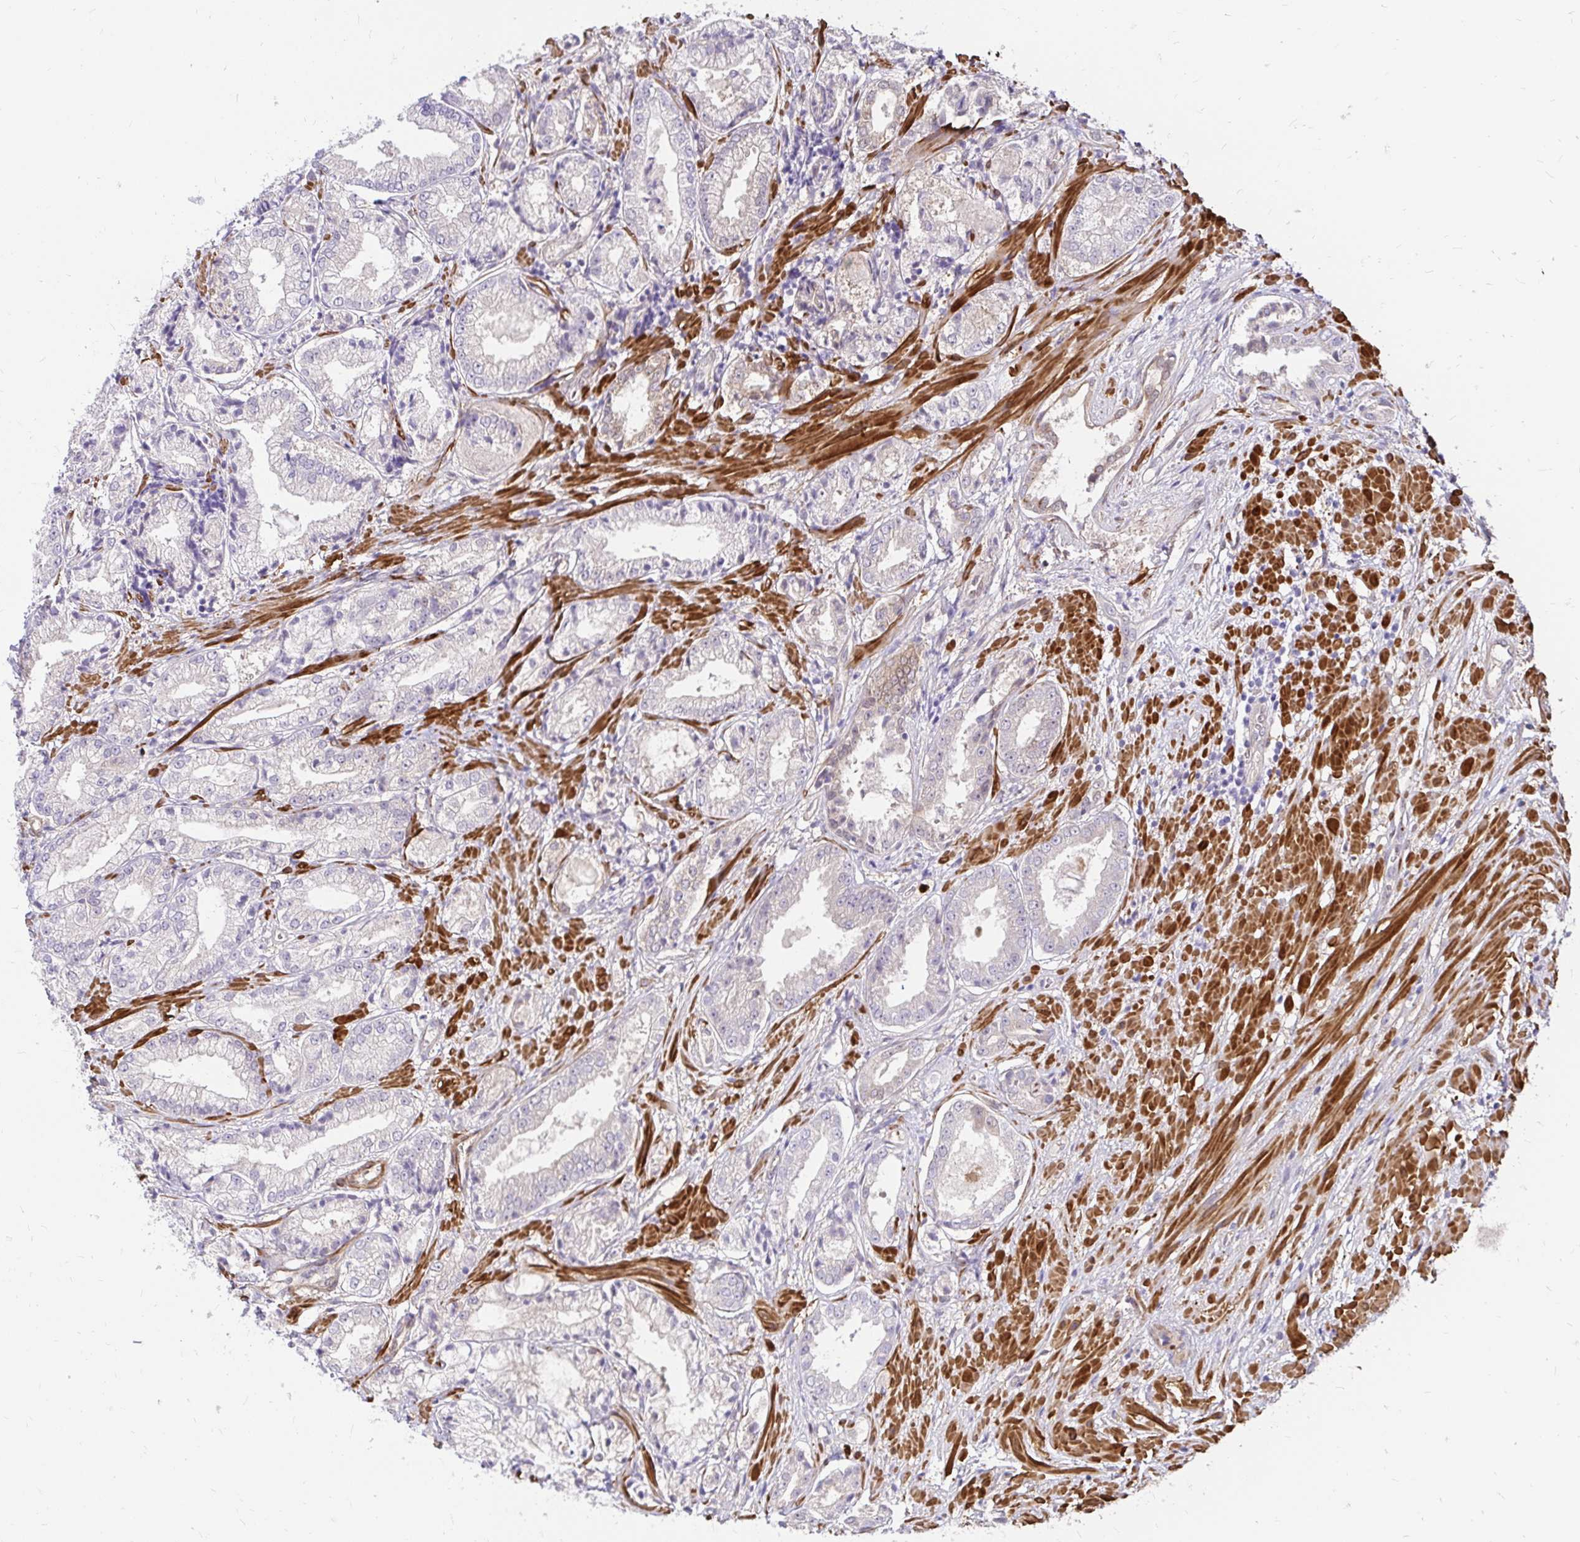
{"staining": {"intensity": "negative", "quantity": "none", "location": "none"}, "tissue": "prostate cancer", "cell_type": "Tumor cells", "image_type": "cancer", "snomed": [{"axis": "morphology", "description": "Adenocarcinoma, High grade"}, {"axis": "topography", "description": "Prostate"}], "caption": "High-grade adenocarcinoma (prostate) was stained to show a protein in brown. There is no significant expression in tumor cells.", "gene": "YAP1", "patient": {"sex": "male", "age": 61}}